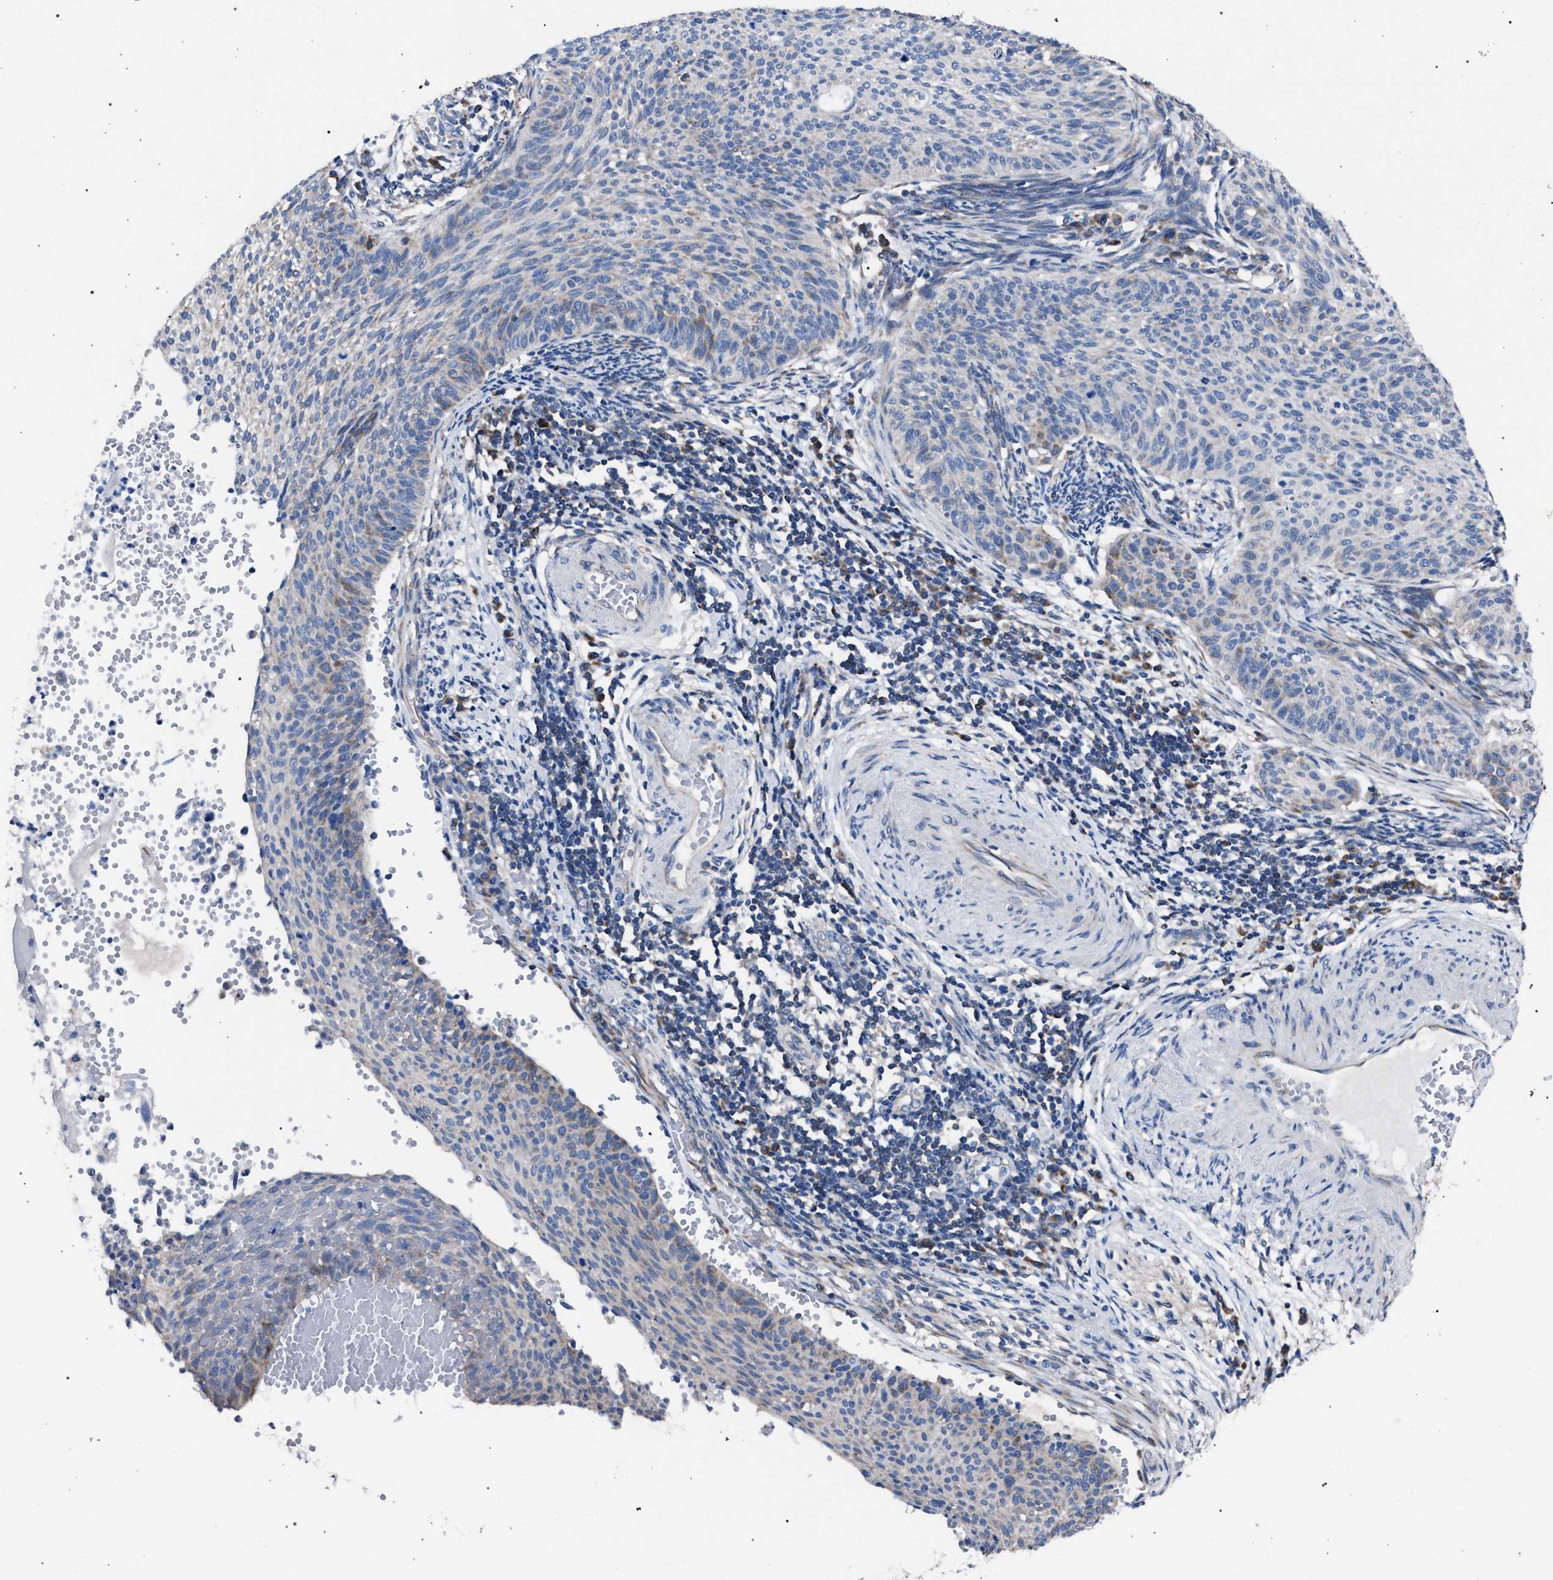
{"staining": {"intensity": "moderate", "quantity": "<25%", "location": "cytoplasmic/membranous"}, "tissue": "cervical cancer", "cell_type": "Tumor cells", "image_type": "cancer", "snomed": [{"axis": "morphology", "description": "Squamous cell carcinoma, NOS"}, {"axis": "topography", "description": "Cervix"}], "caption": "Cervical cancer (squamous cell carcinoma) tissue demonstrates moderate cytoplasmic/membranous positivity in approximately <25% of tumor cells (DAB (3,3'-diaminobenzidine) IHC, brown staining for protein, blue staining for nuclei).", "gene": "CRYZ", "patient": {"sex": "female", "age": 70}}